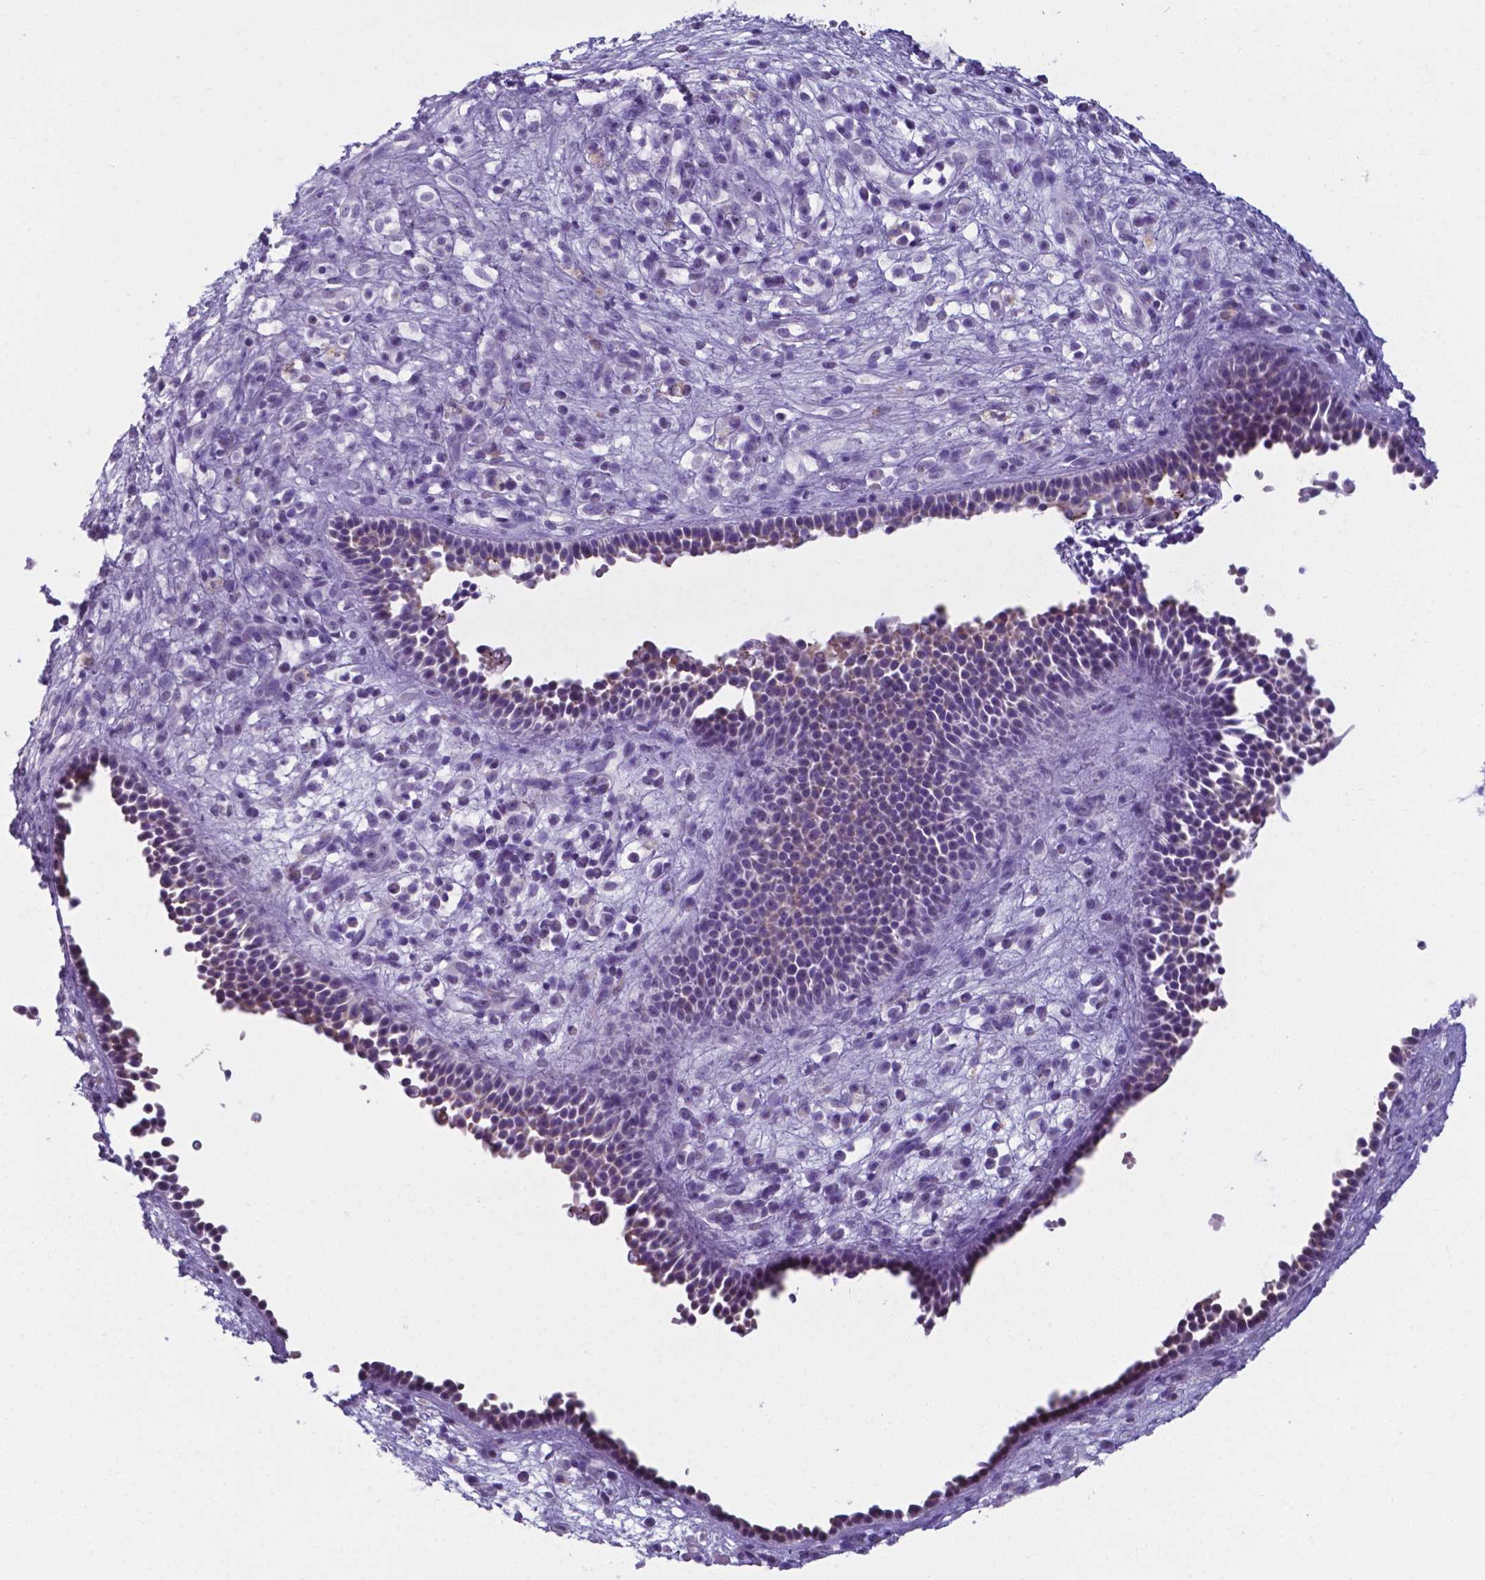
{"staining": {"intensity": "moderate", "quantity": ">75%", "location": "cytoplasmic/membranous"}, "tissue": "nasopharynx", "cell_type": "Respiratory epithelial cells", "image_type": "normal", "snomed": [{"axis": "morphology", "description": "Normal tissue, NOS"}, {"axis": "topography", "description": "Nasopharynx"}], "caption": "Unremarkable nasopharynx was stained to show a protein in brown. There is medium levels of moderate cytoplasmic/membranous expression in about >75% of respiratory epithelial cells.", "gene": "AP5B1", "patient": {"sex": "male", "age": 77}}